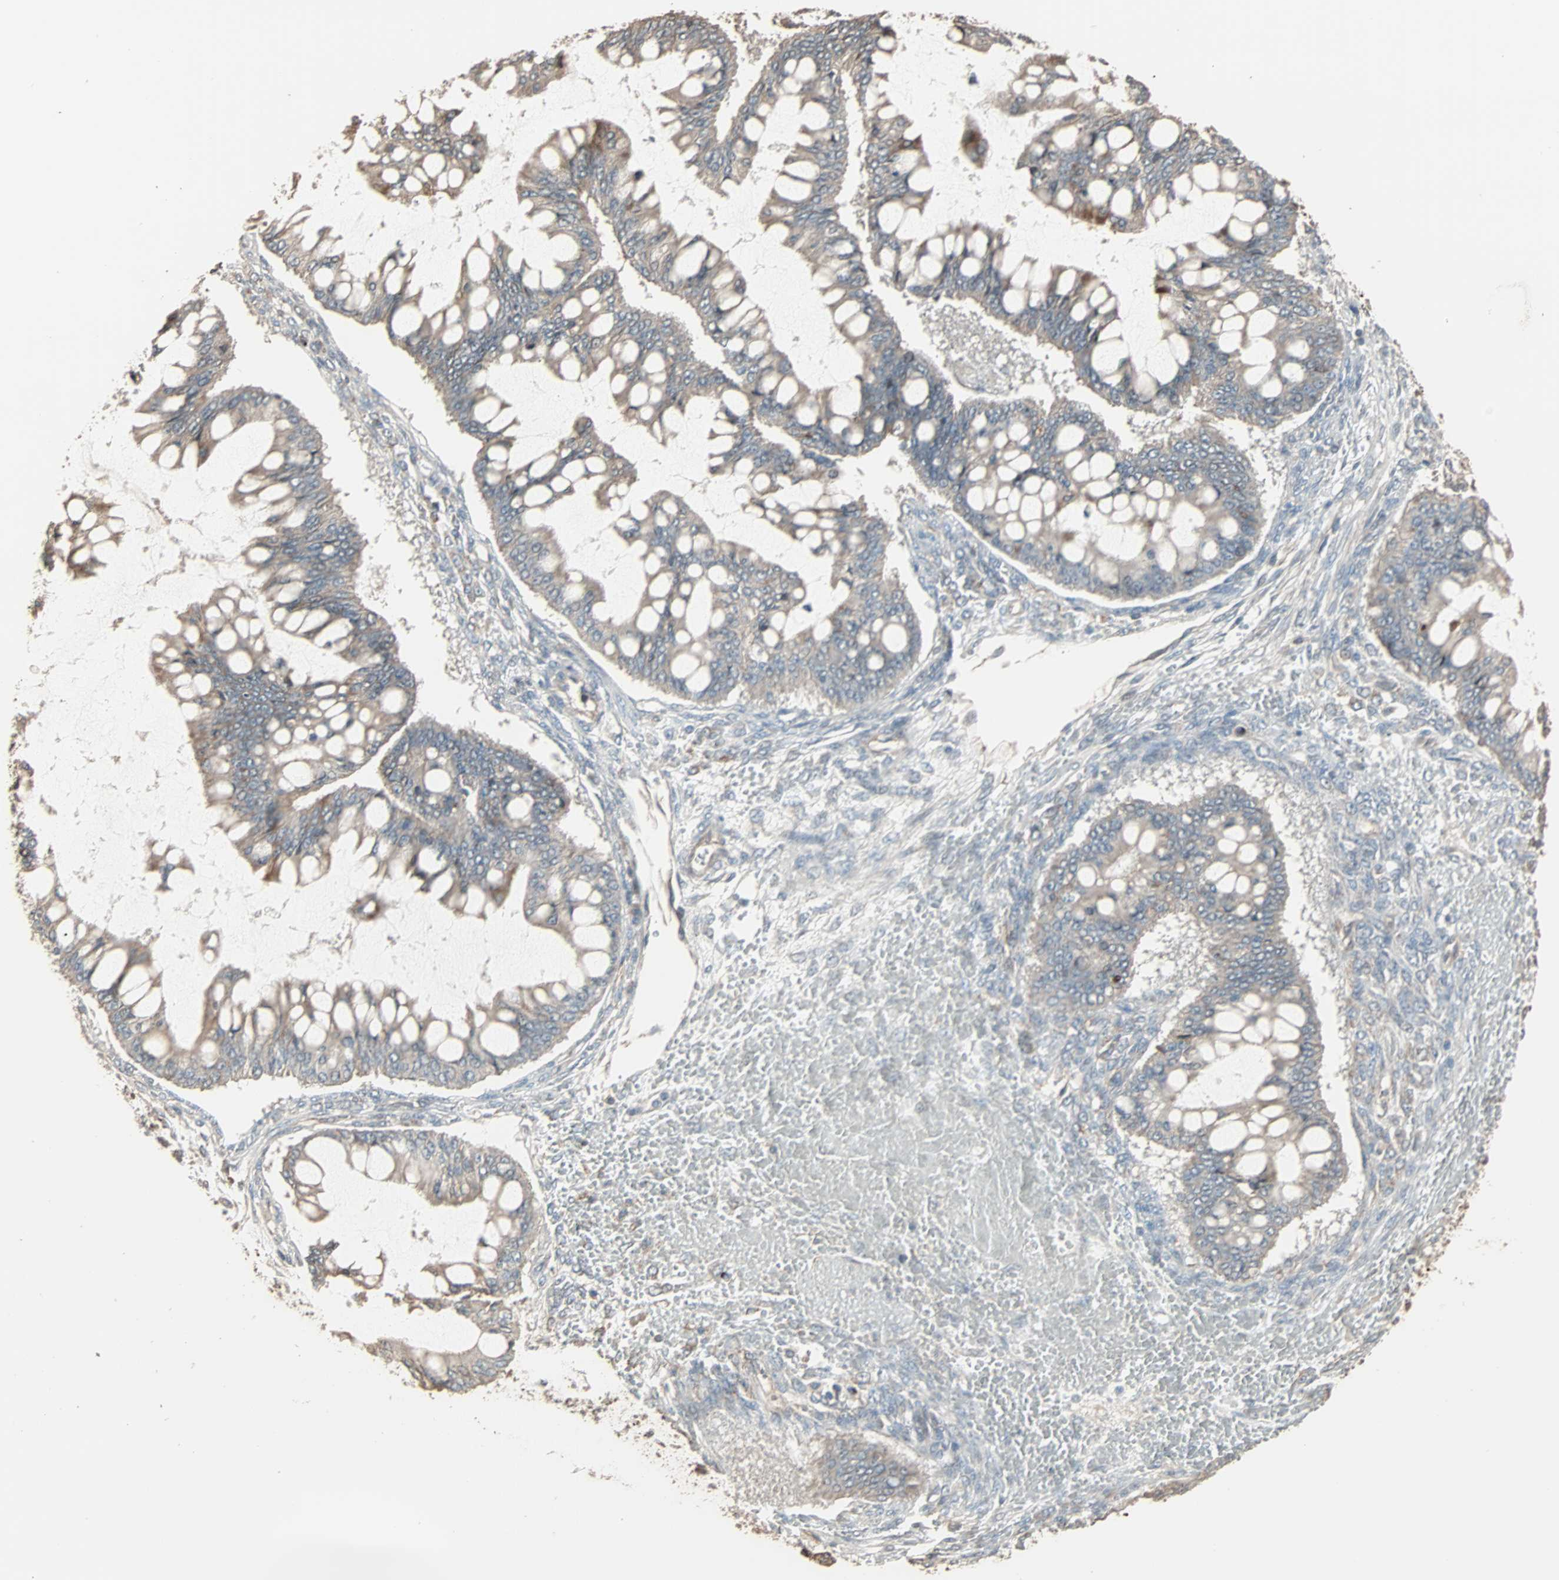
{"staining": {"intensity": "weak", "quantity": "25%-75%", "location": "cytoplasmic/membranous"}, "tissue": "ovarian cancer", "cell_type": "Tumor cells", "image_type": "cancer", "snomed": [{"axis": "morphology", "description": "Cystadenocarcinoma, mucinous, NOS"}, {"axis": "topography", "description": "Ovary"}], "caption": "Immunohistochemical staining of mucinous cystadenocarcinoma (ovarian) demonstrates low levels of weak cytoplasmic/membranous positivity in approximately 25%-75% of tumor cells.", "gene": "CALCRL", "patient": {"sex": "female", "age": 73}}